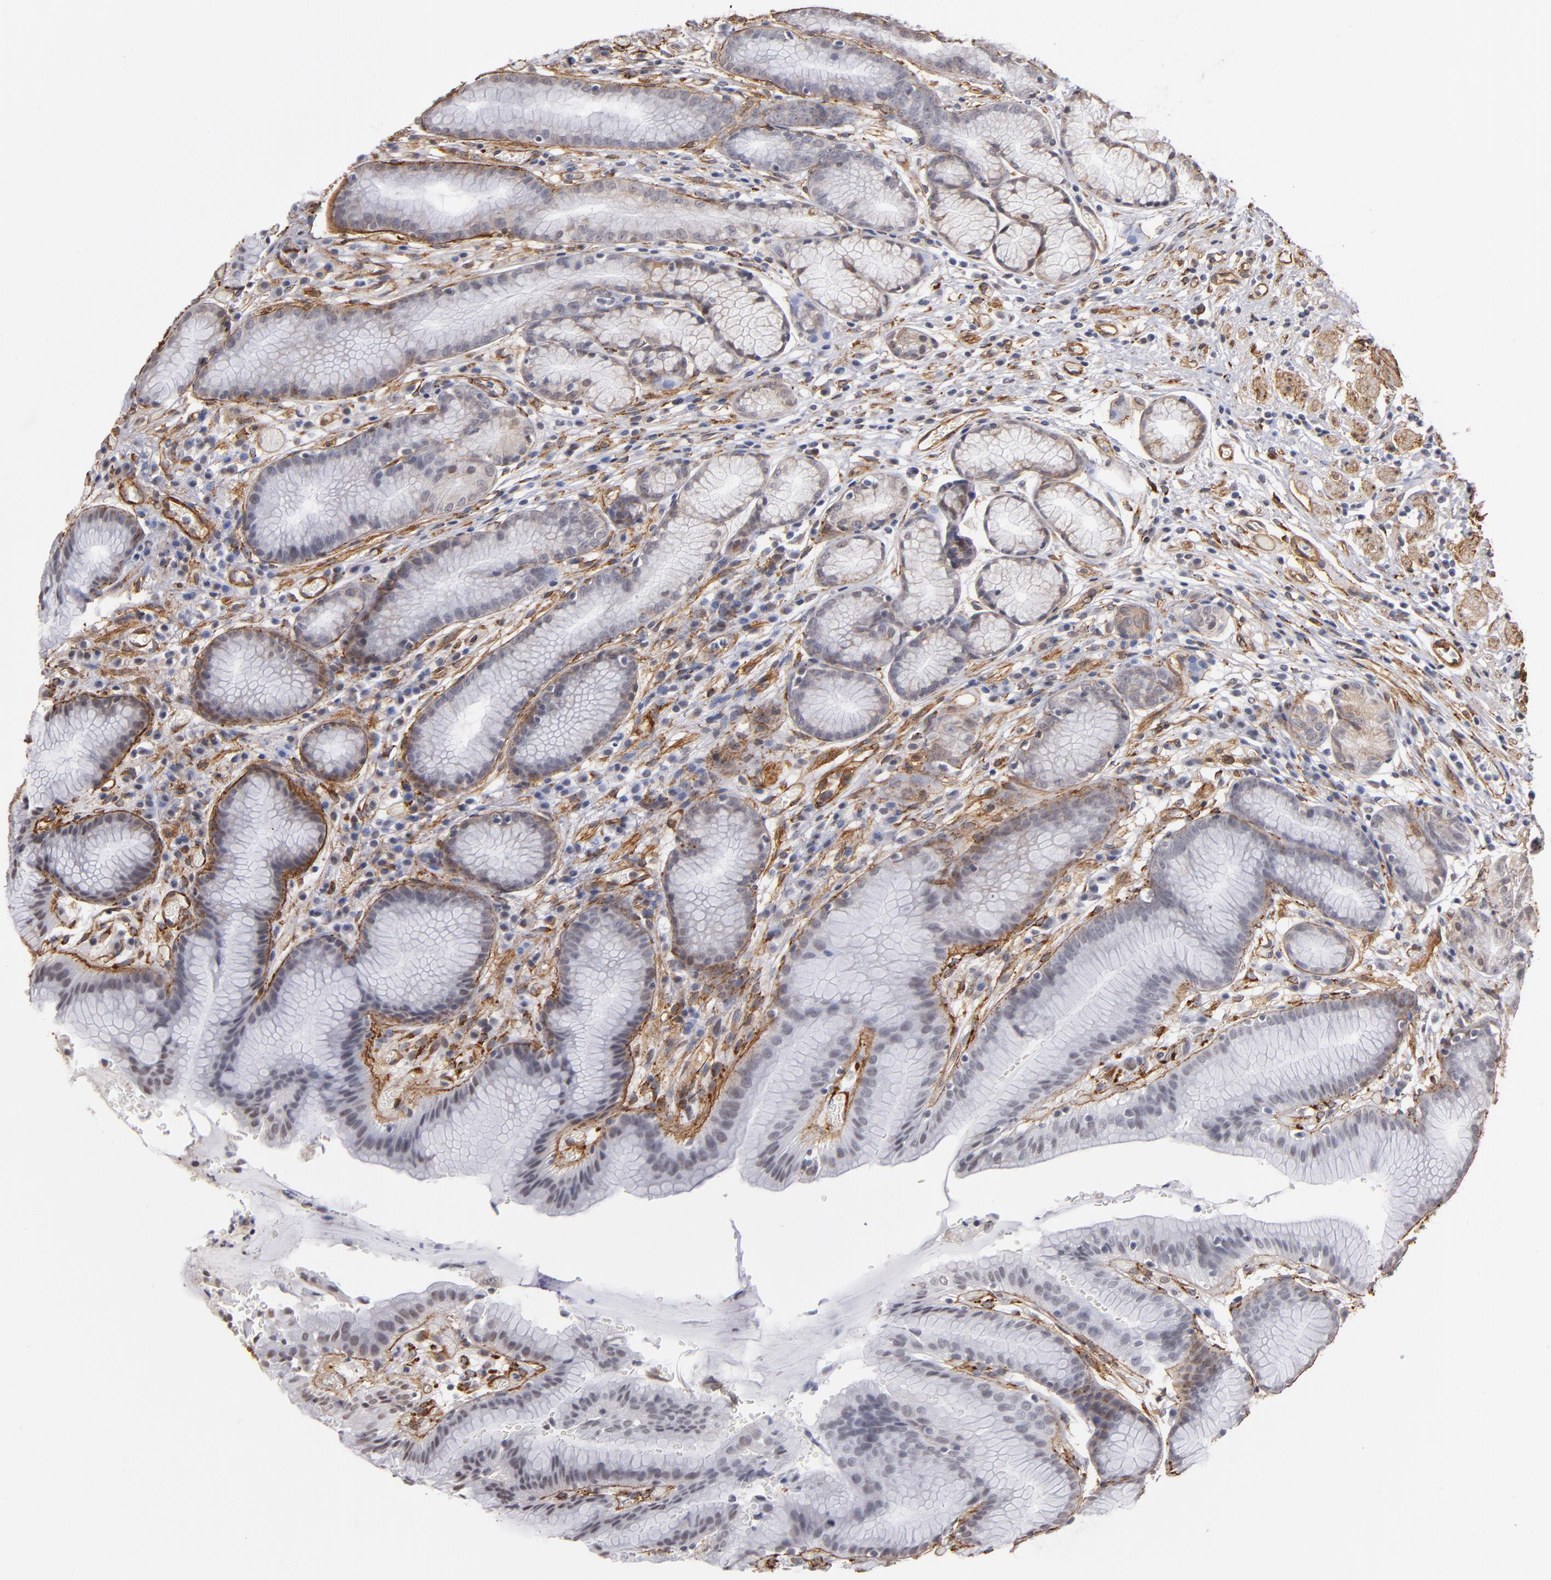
{"staining": {"intensity": "moderate", "quantity": "25%-75%", "location": "cytoplasmic/membranous,nuclear"}, "tissue": "stomach", "cell_type": "Glandular cells", "image_type": "normal", "snomed": [{"axis": "morphology", "description": "Normal tissue, NOS"}, {"axis": "morphology", "description": "Inflammation, NOS"}, {"axis": "topography", "description": "Stomach, lower"}], "caption": "Immunohistochemistry (IHC) histopathology image of normal stomach stained for a protein (brown), which shows medium levels of moderate cytoplasmic/membranous,nuclear expression in approximately 25%-75% of glandular cells.", "gene": "LAMC1", "patient": {"sex": "male", "age": 59}}